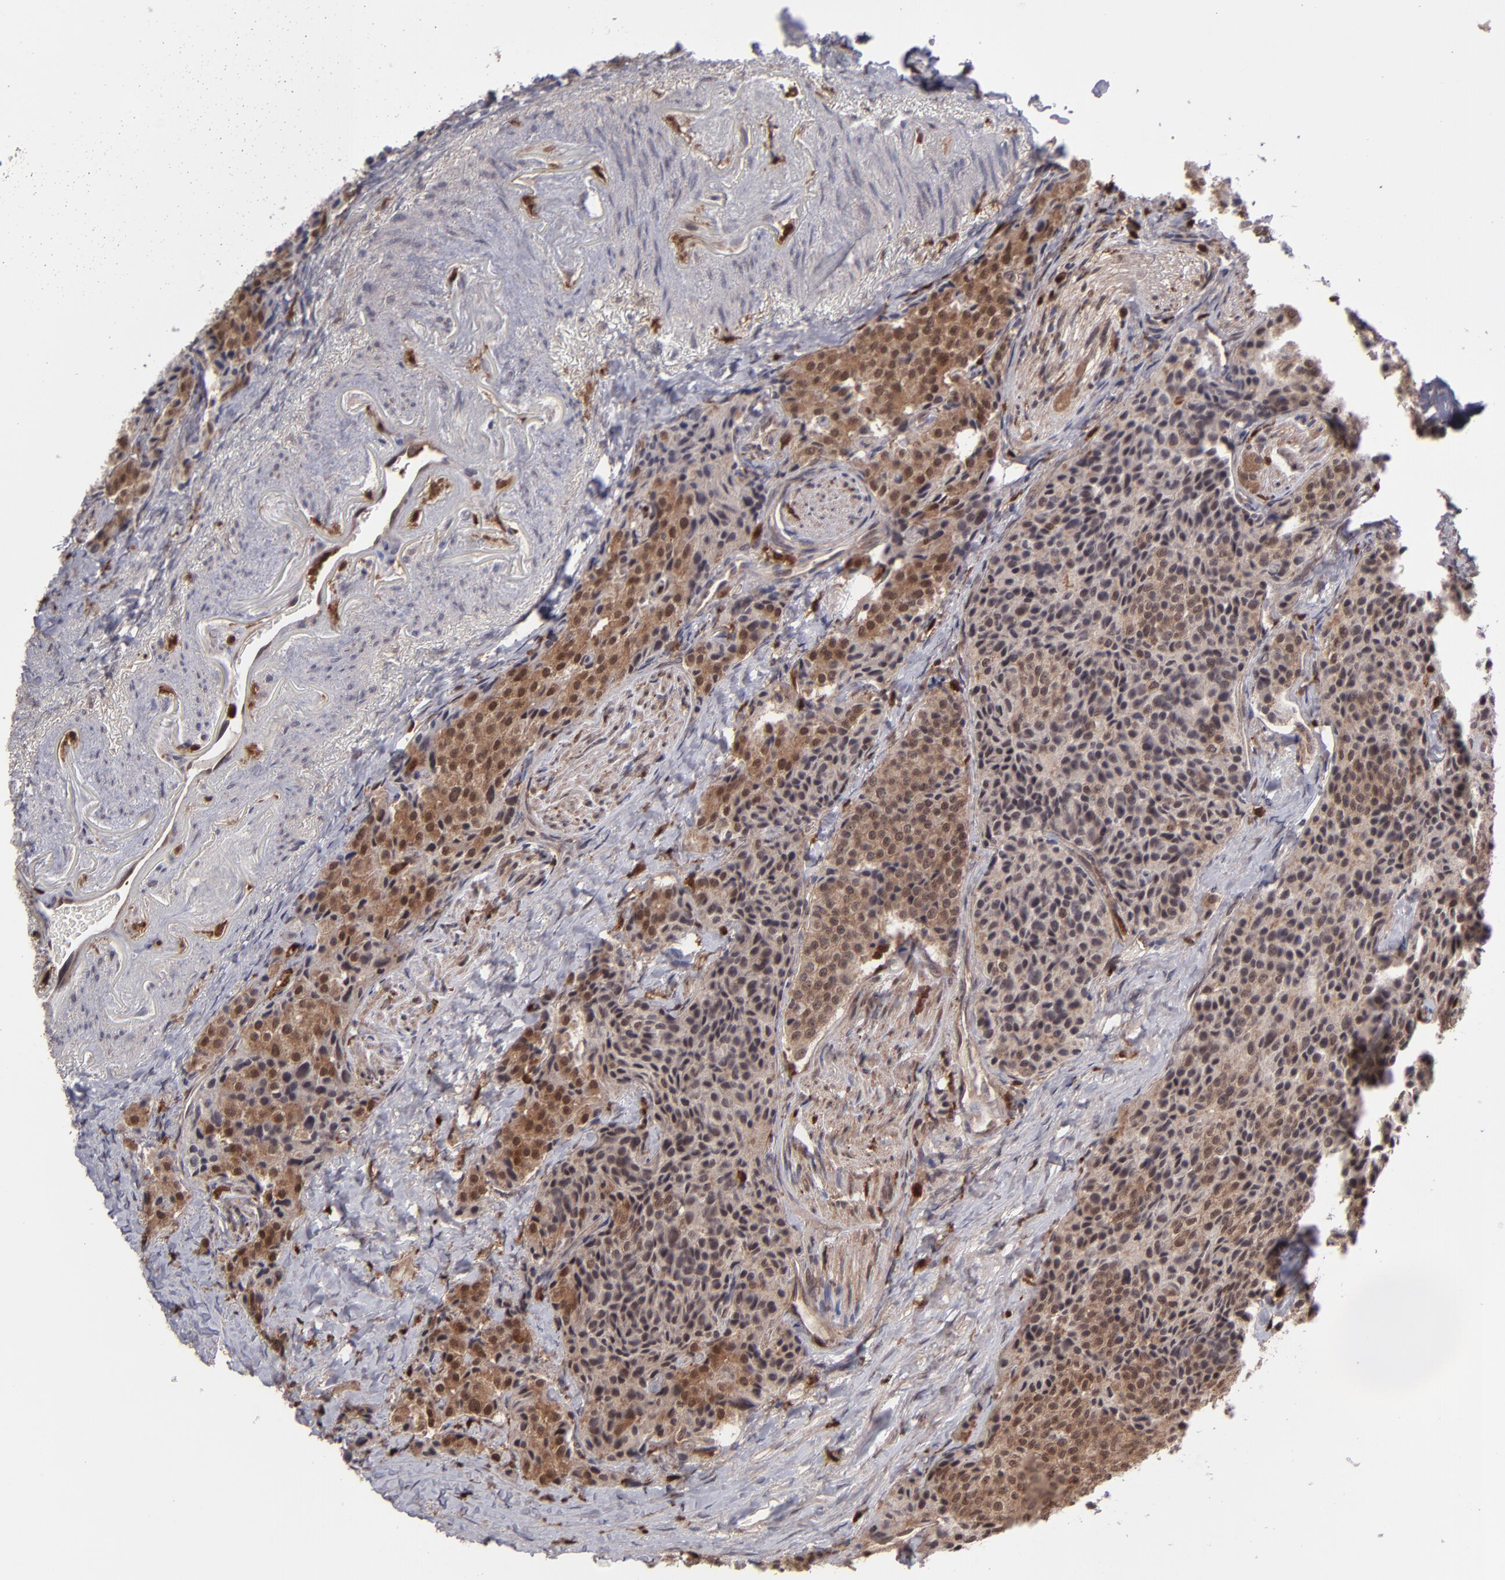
{"staining": {"intensity": "weak", "quantity": ">75%", "location": "cytoplasmic/membranous,nuclear"}, "tissue": "carcinoid", "cell_type": "Tumor cells", "image_type": "cancer", "snomed": [{"axis": "morphology", "description": "Carcinoid, malignant, NOS"}, {"axis": "topography", "description": "Colon"}], "caption": "Weak cytoplasmic/membranous and nuclear staining is present in about >75% of tumor cells in carcinoid.", "gene": "GRB2", "patient": {"sex": "female", "age": 61}}